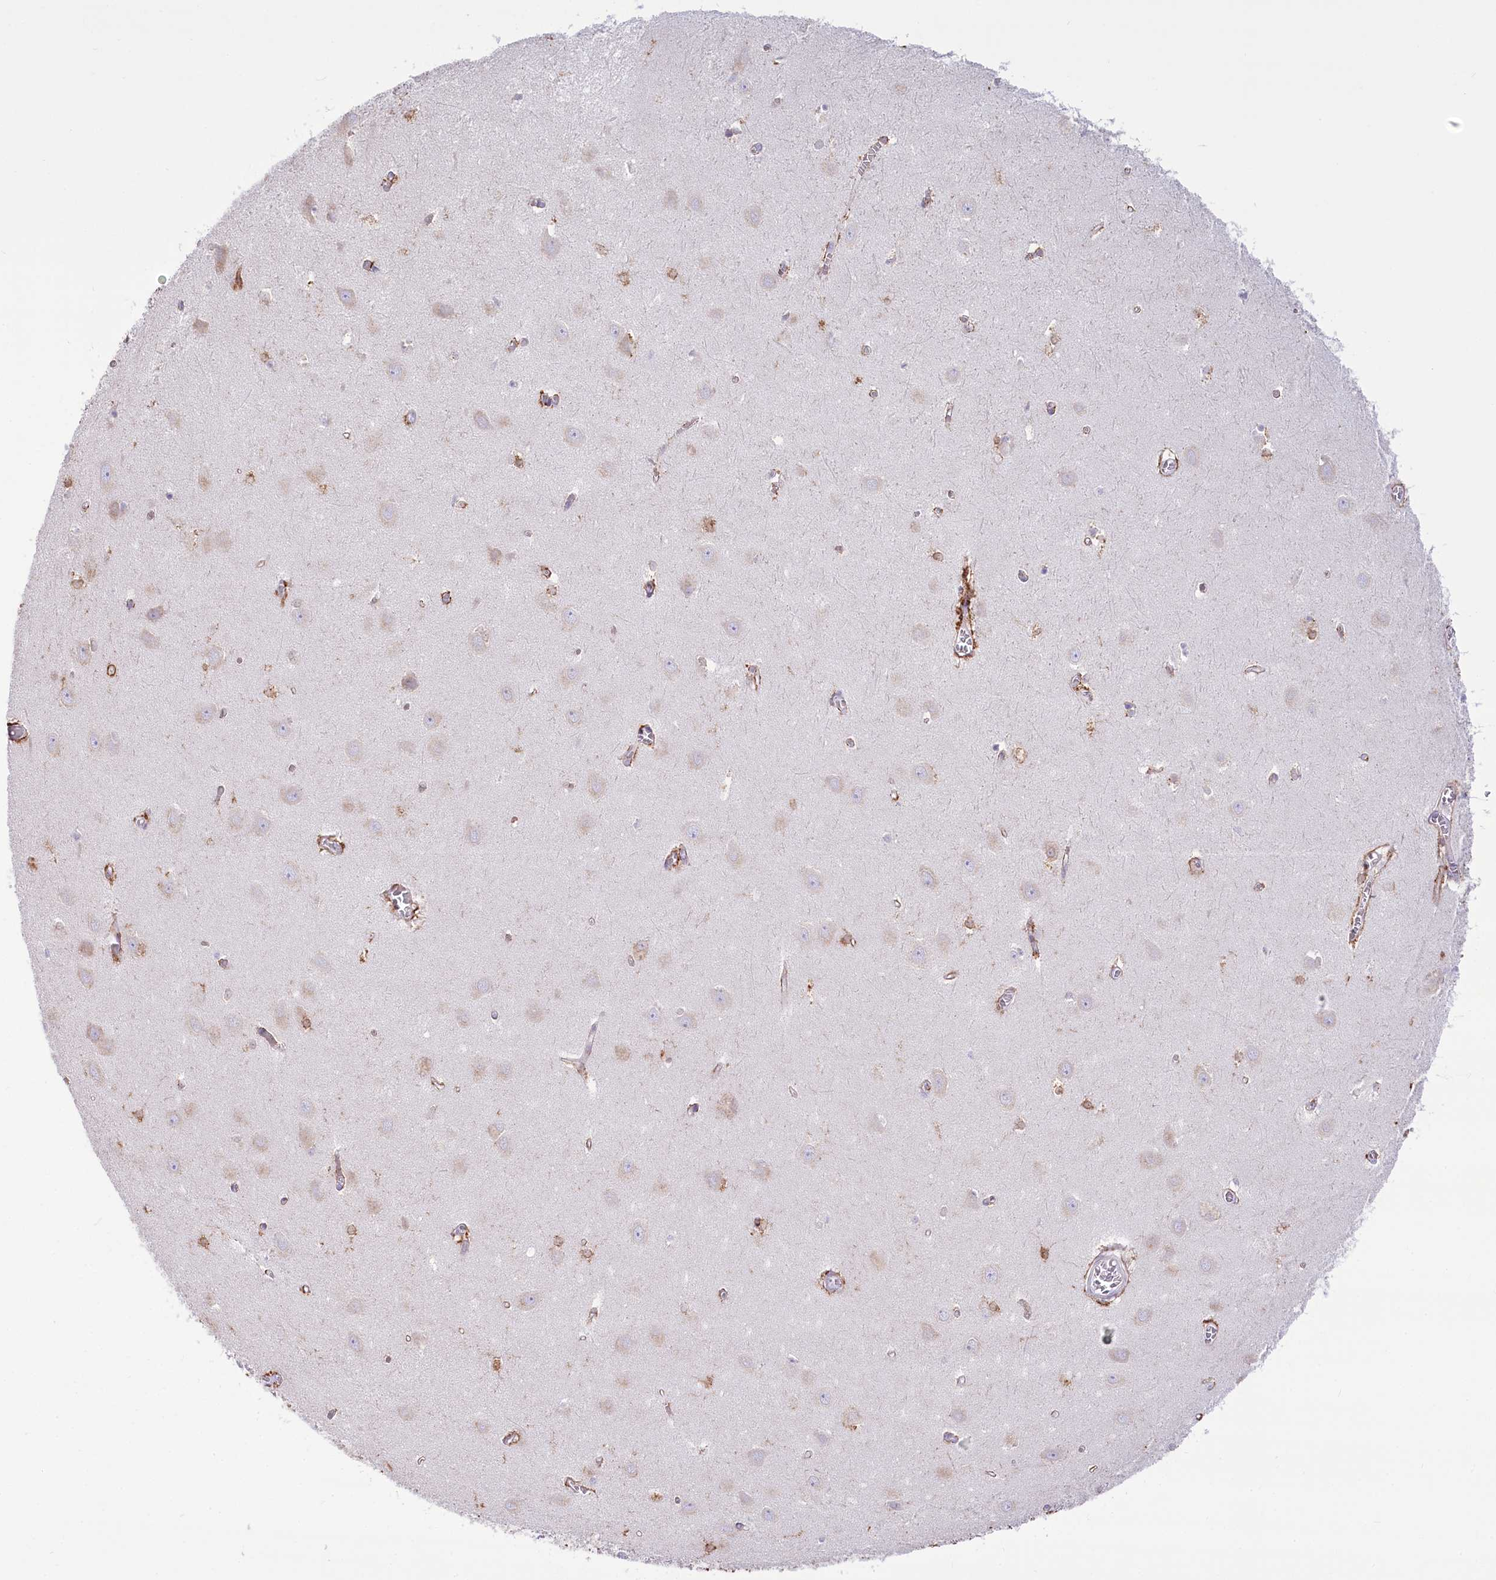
{"staining": {"intensity": "moderate", "quantity": "<25%", "location": "cytoplasmic/membranous"}, "tissue": "hippocampus", "cell_type": "Glial cells", "image_type": "normal", "snomed": [{"axis": "morphology", "description": "Normal tissue, NOS"}, {"axis": "topography", "description": "Hippocampus"}], "caption": "Approximately <25% of glial cells in benign hippocampus reveal moderate cytoplasmic/membranous protein expression as visualized by brown immunohistochemical staining.", "gene": "STT3B", "patient": {"sex": "female", "age": 64}}